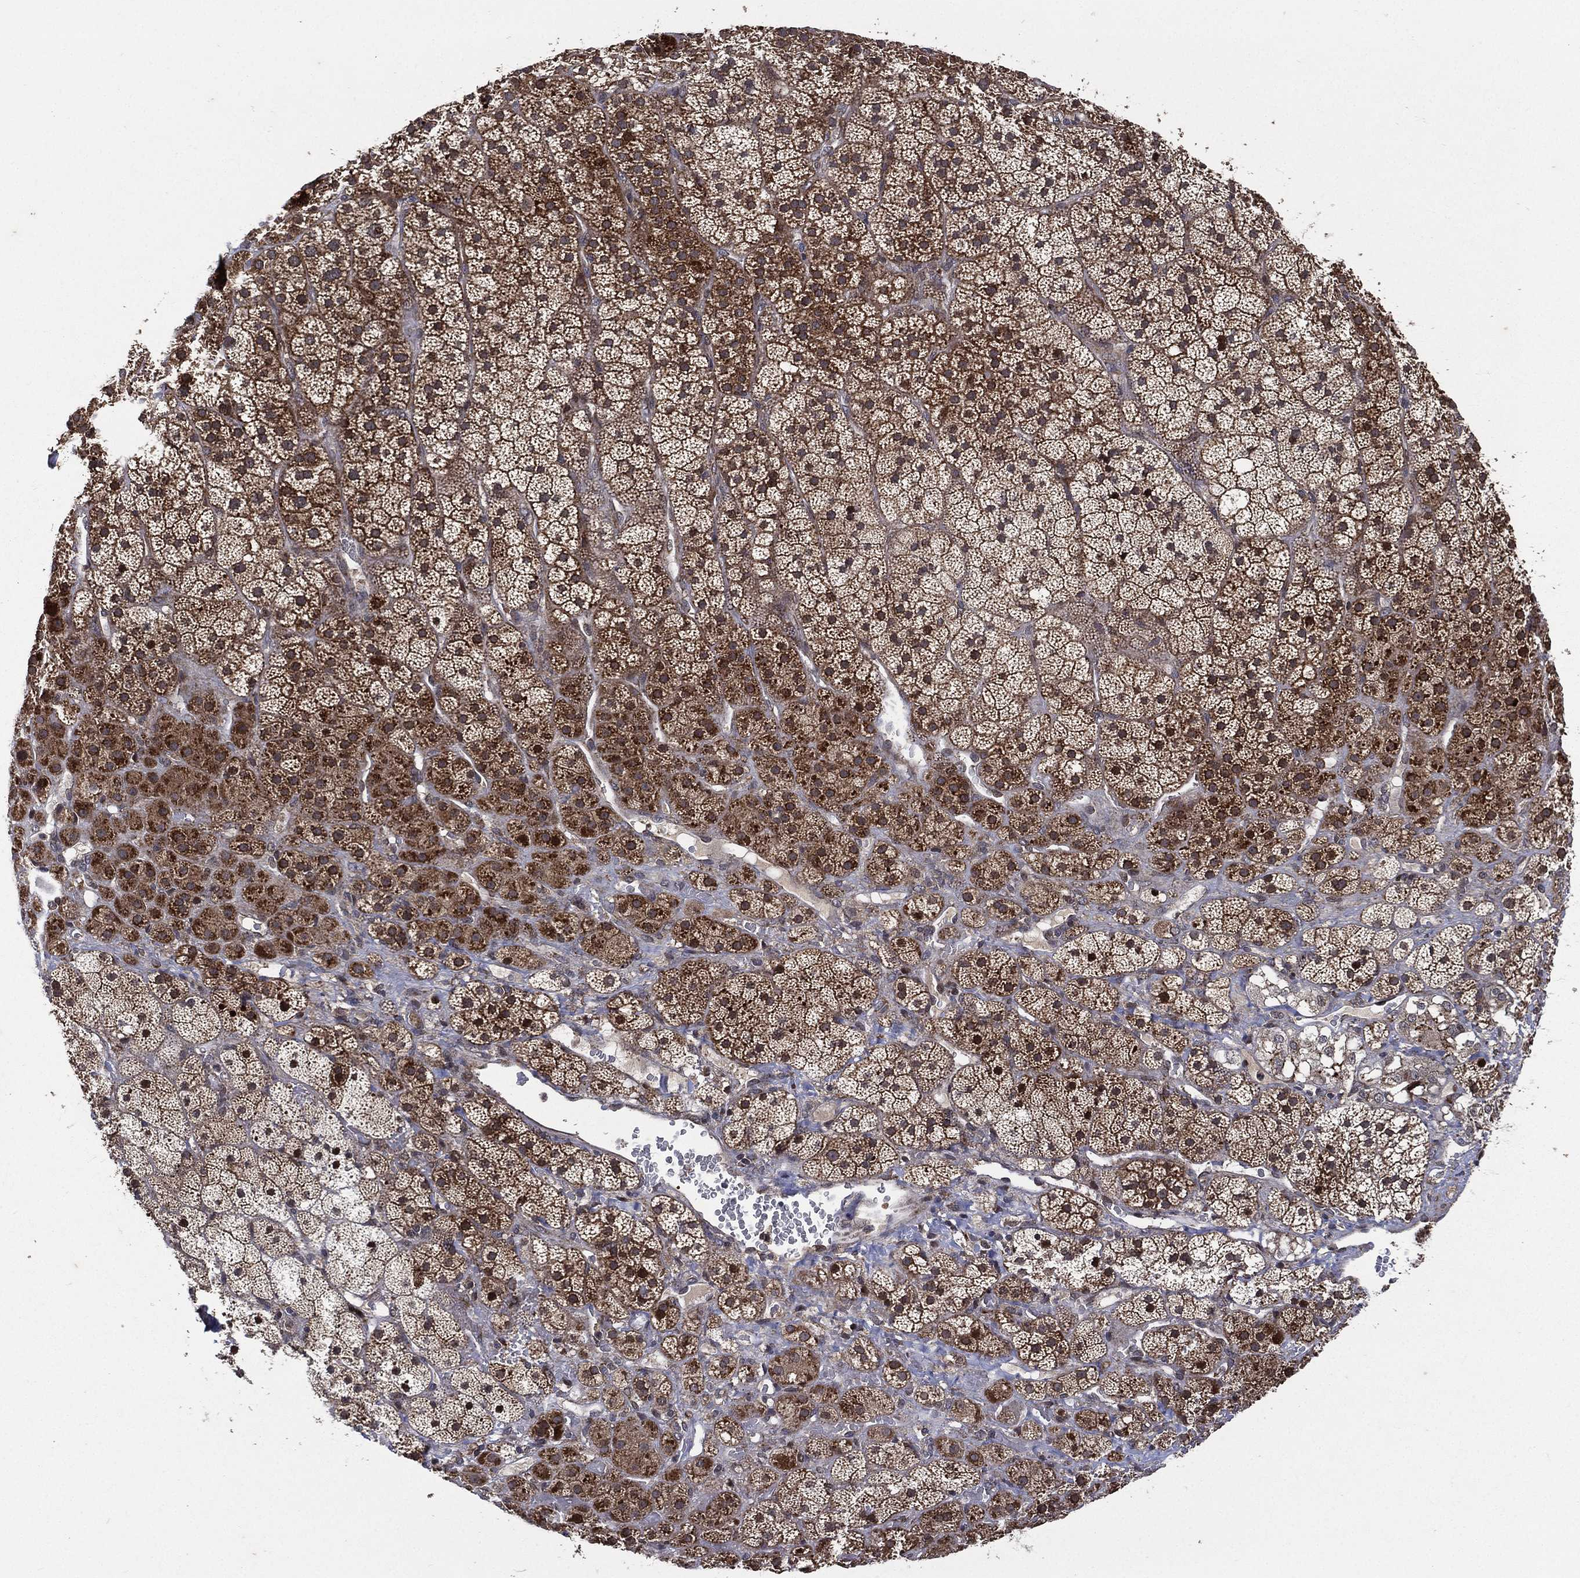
{"staining": {"intensity": "strong", "quantity": "25%-75%", "location": "cytoplasmic/membranous"}, "tissue": "adrenal gland", "cell_type": "Glandular cells", "image_type": "normal", "snomed": [{"axis": "morphology", "description": "Normal tissue, NOS"}, {"axis": "topography", "description": "Adrenal gland"}], "caption": "DAB immunohistochemical staining of unremarkable human adrenal gland demonstrates strong cytoplasmic/membranous protein positivity in approximately 25%-75% of glandular cells. The protein of interest is shown in brown color, while the nuclei are stained blue.", "gene": "RAB11FIP4", "patient": {"sex": "male", "age": 57}}